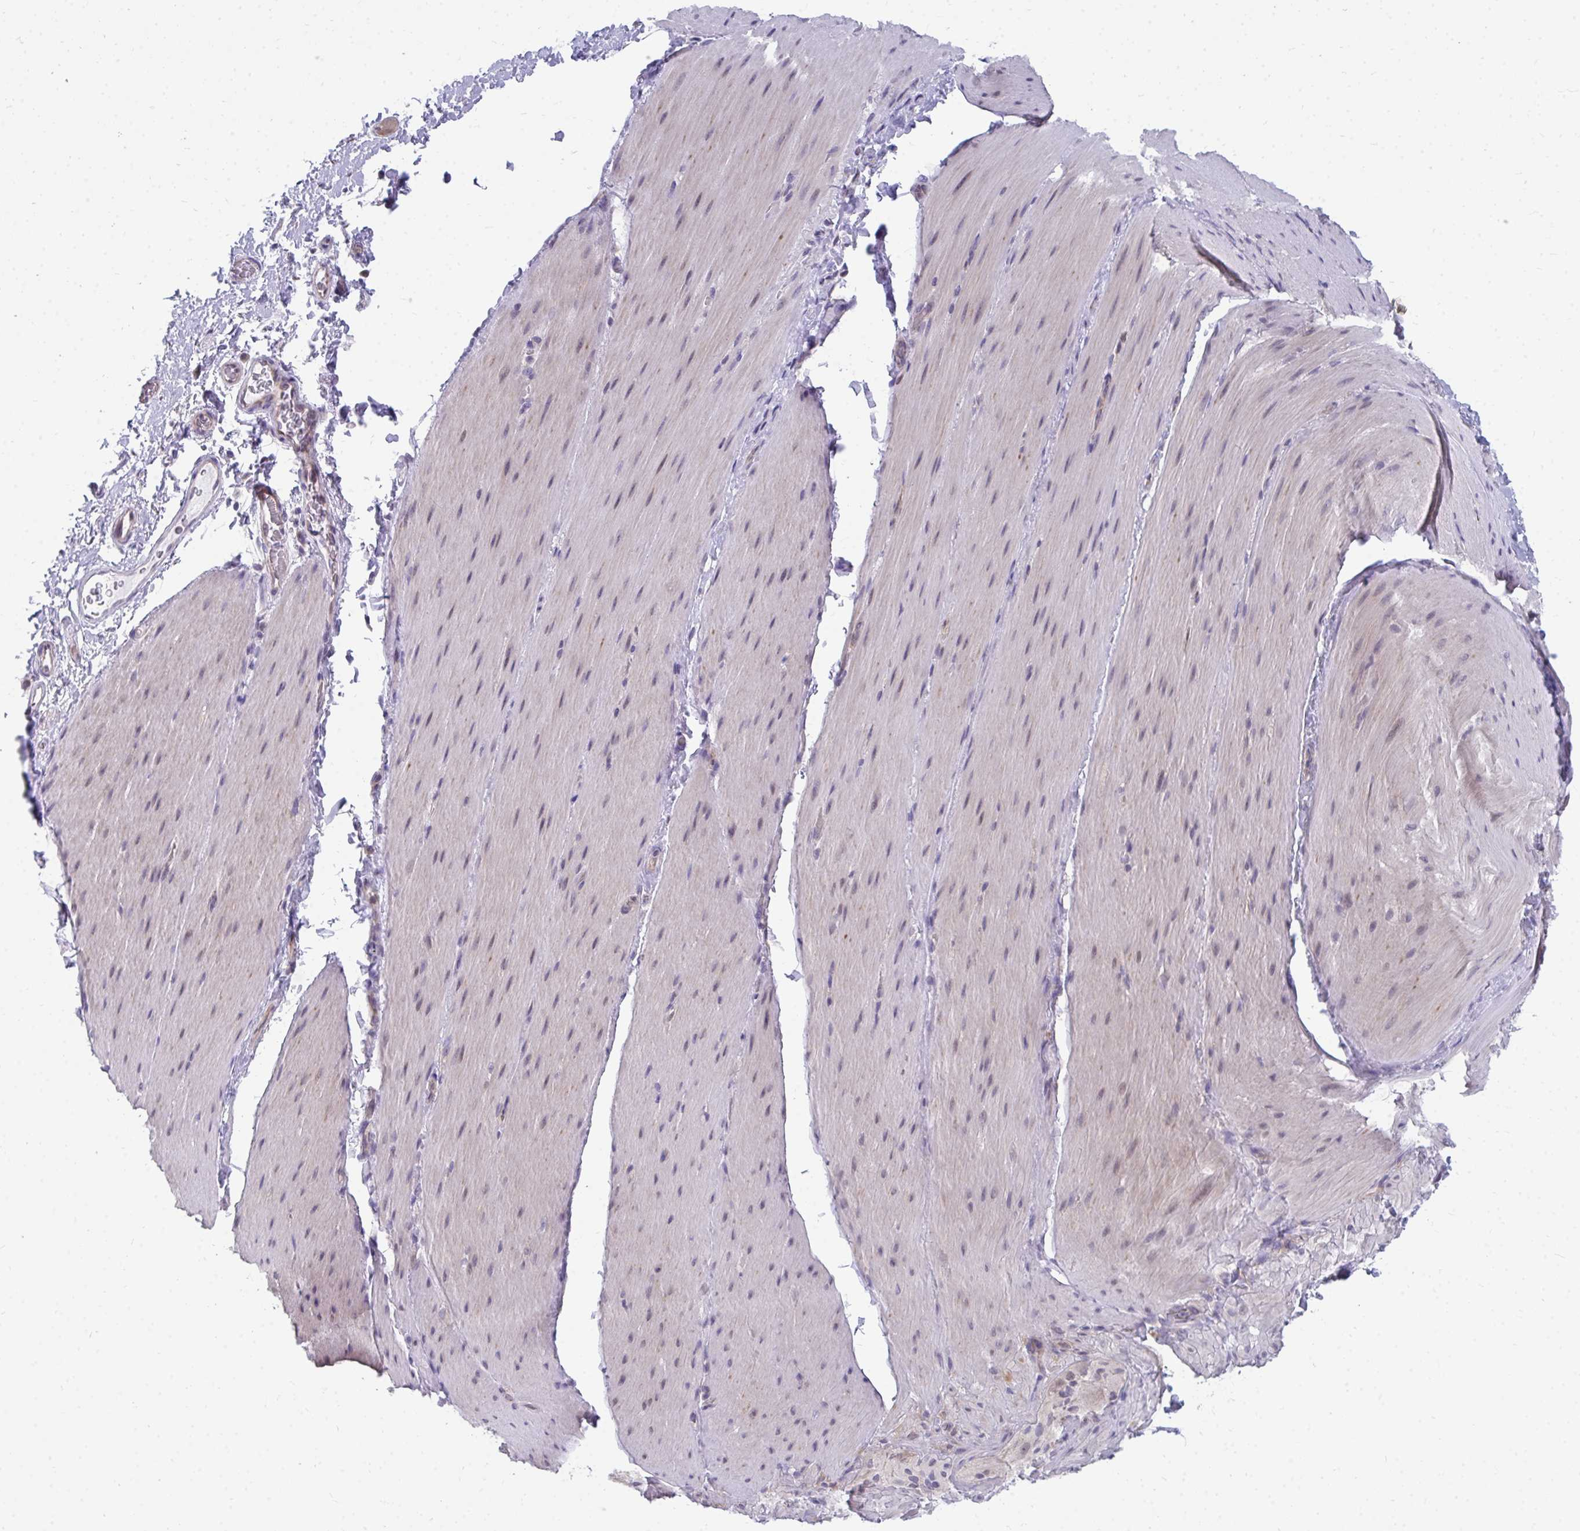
{"staining": {"intensity": "negative", "quantity": "none", "location": "none"}, "tissue": "smooth muscle", "cell_type": "Smooth muscle cells", "image_type": "normal", "snomed": [{"axis": "morphology", "description": "Normal tissue, NOS"}, {"axis": "topography", "description": "Smooth muscle"}, {"axis": "topography", "description": "Colon"}], "caption": "Smooth muscle stained for a protein using IHC exhibits no positivity smooth muscle cells.", "gene": "MROH8", "patient": {"sex": "male", "age": 73}}